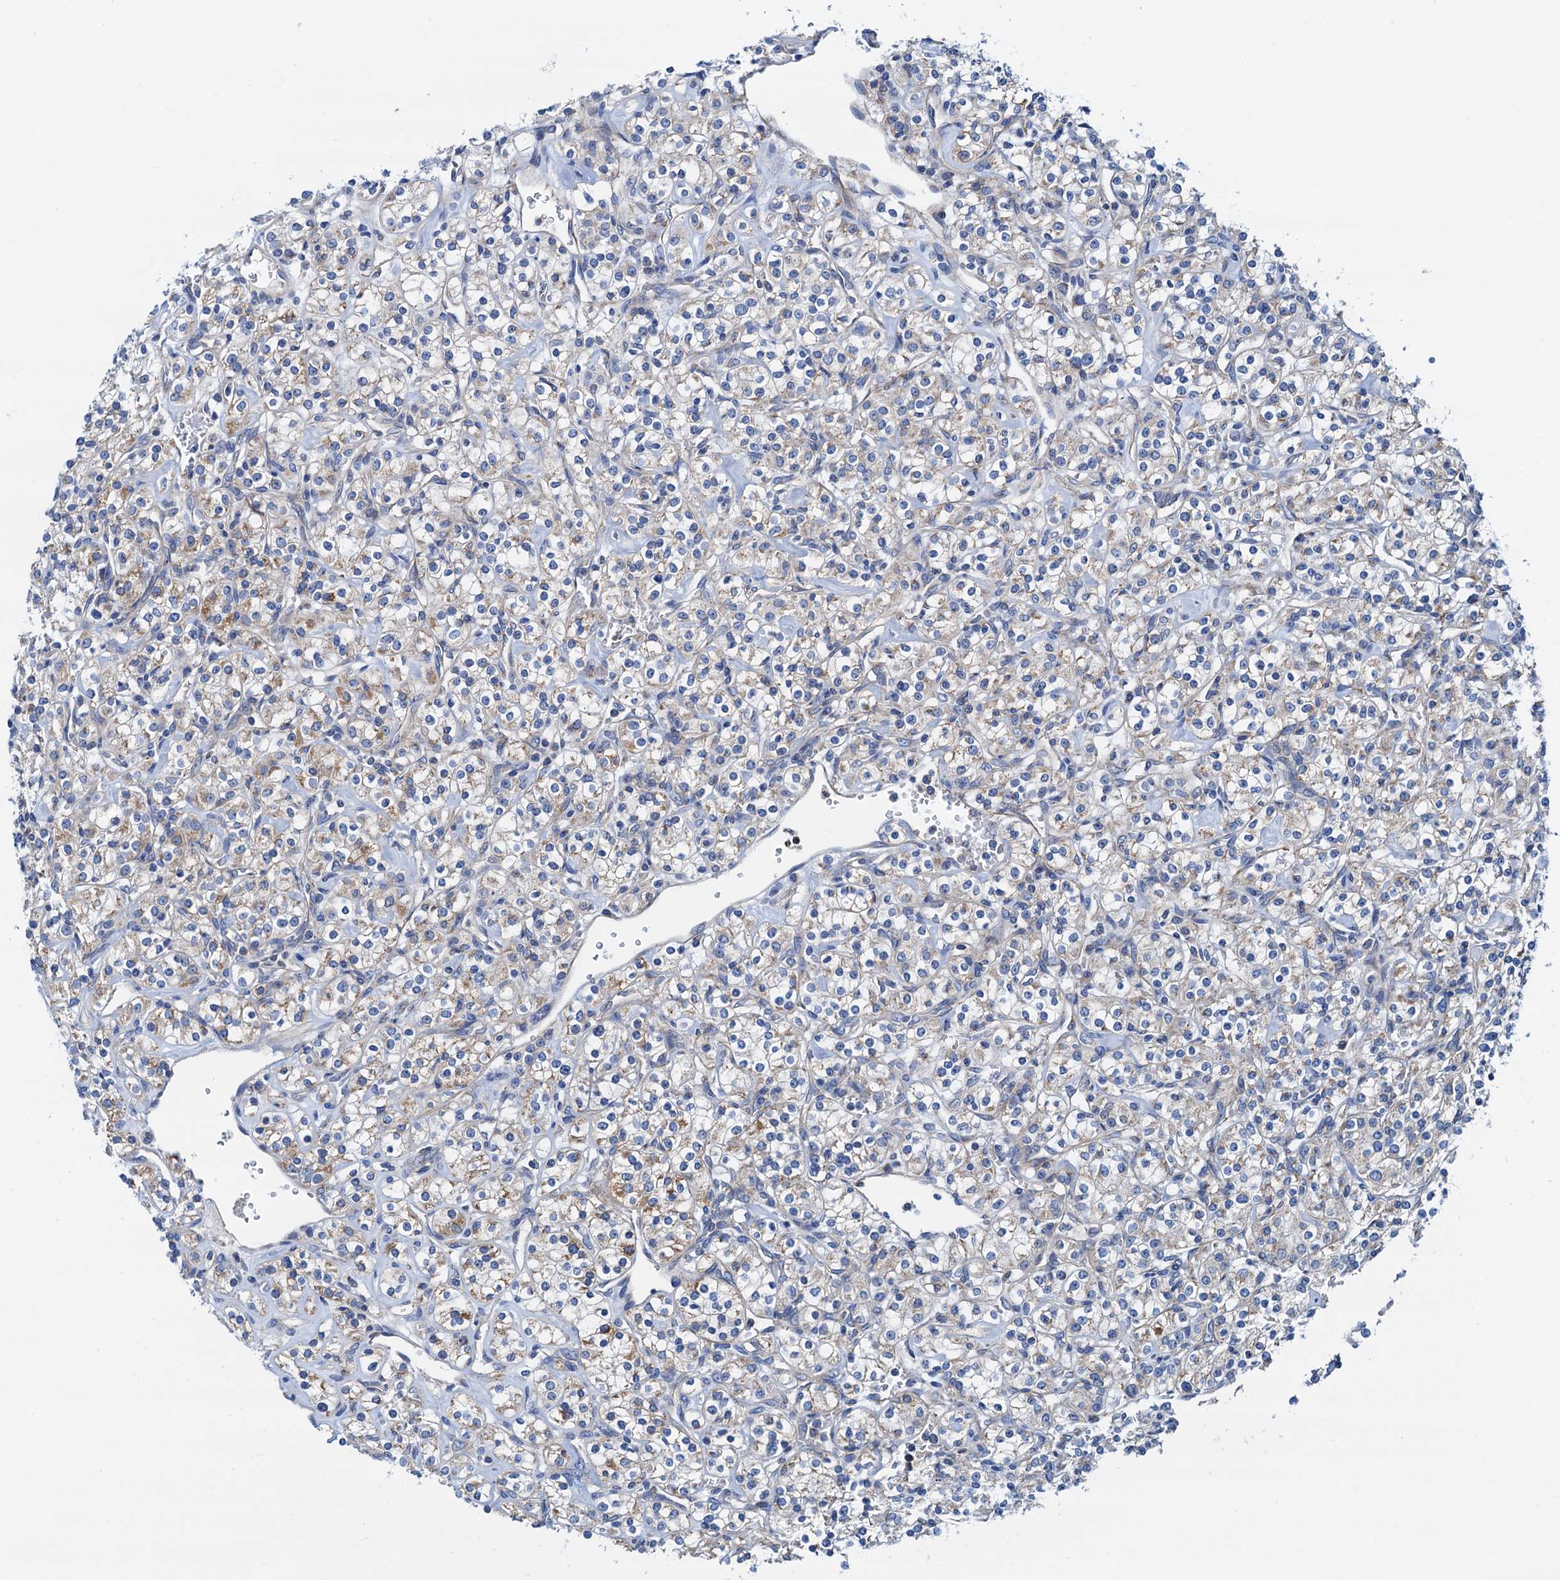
{"staining": {"intensity": "moderate", "quantity": "<25%", "location": "cytoplasmic/membranous"}, "tissue": "renal cancer", "cell_type": "Tumor cells", "image_type": "cancer", "snomed": [{"axis": "morphology", "description": "Adenocarcinoma, NOS"}, {"axis": "topography", "description": "Kidney"}], "caption": "Immunohistochemical staining of renal adenocarcinoma displays moderate cytoplasmic/membranous protein expression in about <25% of tumor cells.", "gene": "RASSF9", "patient": {"sex": "male", "age": 77}}